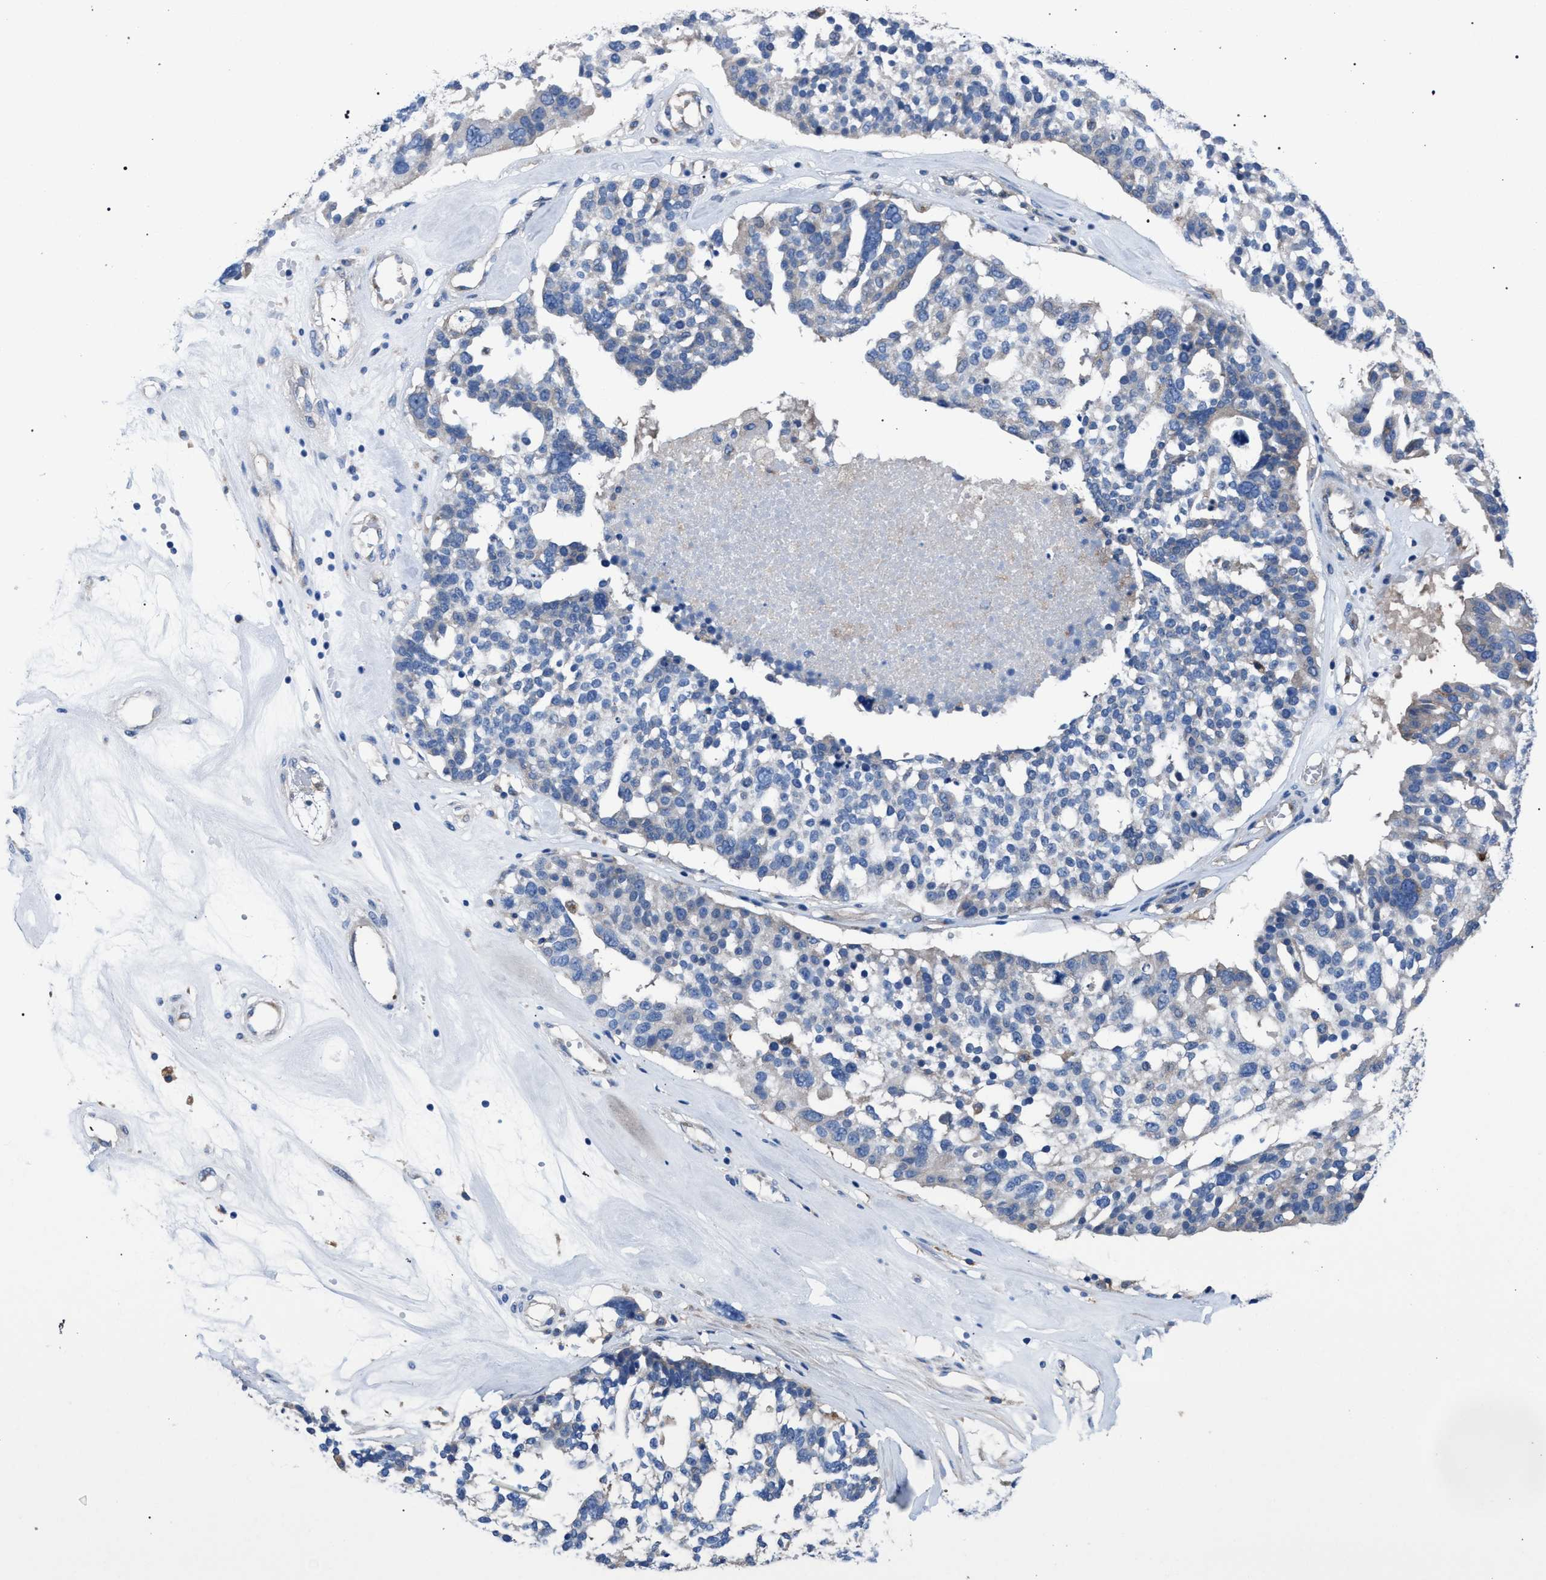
{"staining": {"intensity": "negative", "quantity": "none", "location": "none"}, "tissue": "ovarian cancer", "cell_type": "Tumor cells", "image_type": "cancer", "snomed": [{"axis": "morphology", "description": "Cystadenocarcinoma, serous, NOS"}, {"axis": "topography", "description": "Ovary"}], "caption": "DAB immunohistochemical staining of human serous cystadenocarcinoma (ovarian) shows no significant staining in tumor cells.", "gene": "ATP6V0A1", "patient": {"sex": "female", "age": 59}}